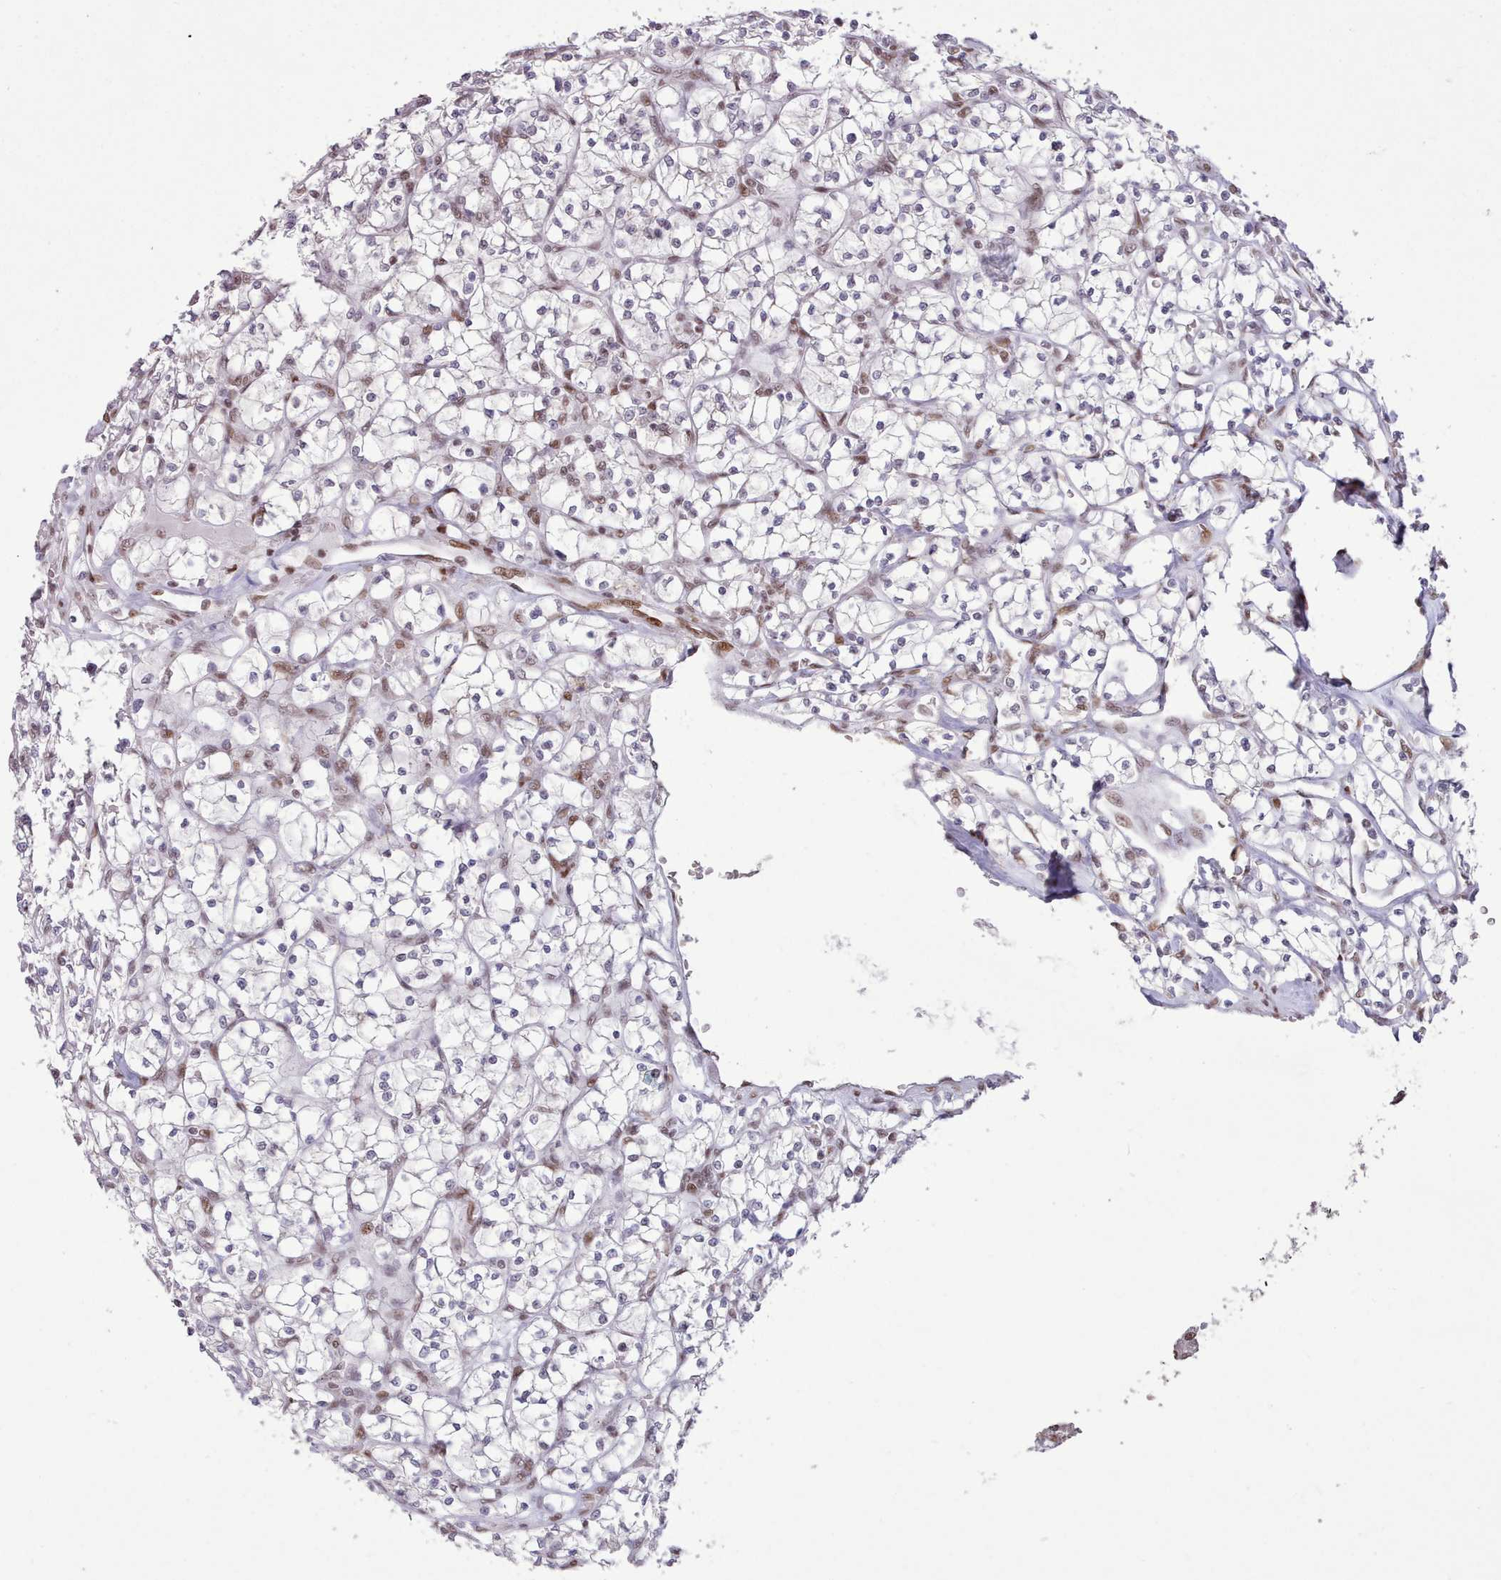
{"staining": {"intensity": "negative", "quantity": "none", "location": "none"}, "tissue": "renal cancer", "cell_type": "Tumor cells", "image_type": "cancer", "snomed": [{"axis": "morphology", "description": "Adenocarcinoma, NOS"}, {"axis": "topography", "description": "Kidney"}], "caption": "A high-resolution micrograph shows immunohistochemistry staining of renal adenocarcinoma, which exhibits no significant staining in tumor cells.", "gene": "TAF15", "patient": {"sex": "female", "age": 64}}